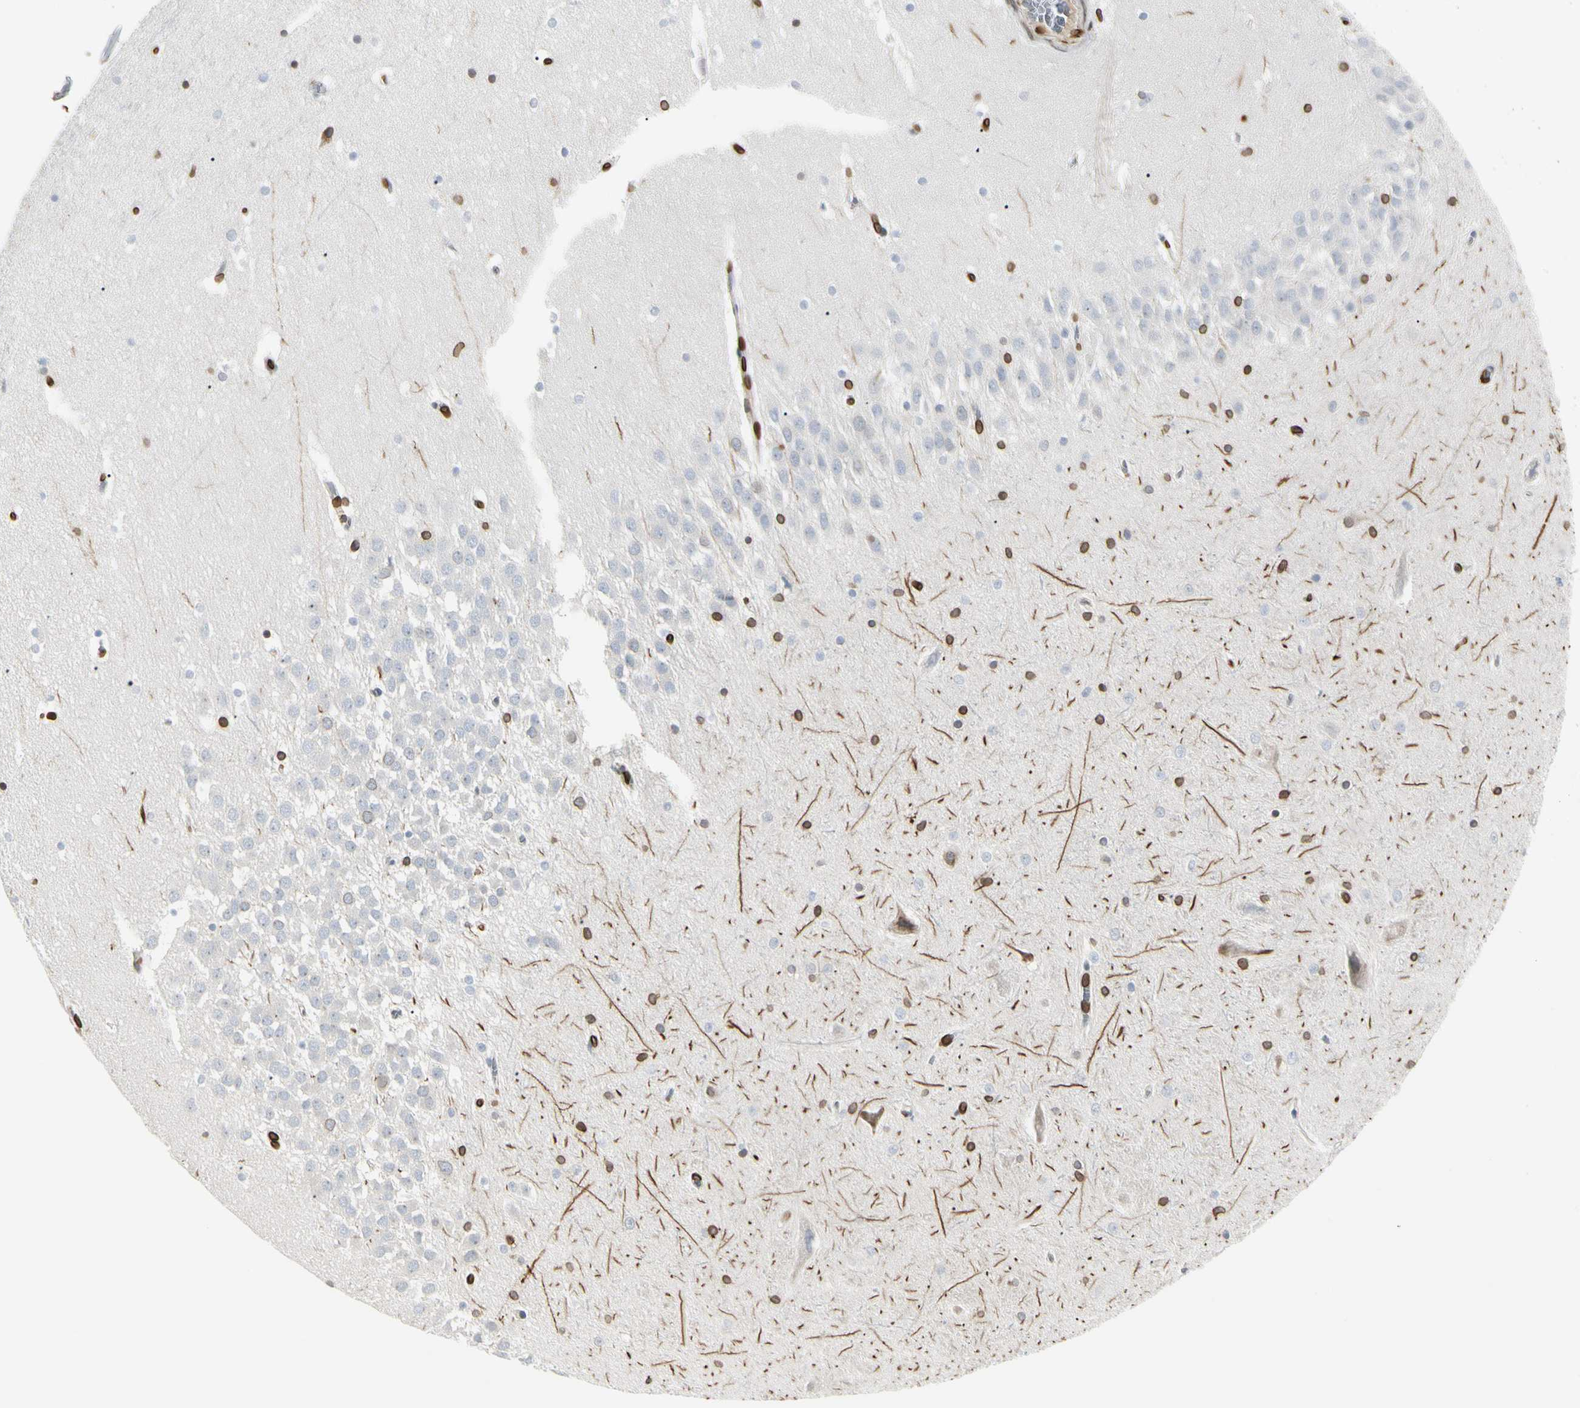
{"staining": {"intensity": "moderate", "quantity": "<25%", "location": "cytoplasmic/membranous,nuclear"}, "tissue": "hippocampus", "cell_type": "Glial cells", "image_type": "normal", "snomed": [{"axis": "morphology", "description": "Normal tissue, NOS"}, {"axis": "topography", "description": "Hippocampus"}], "caption": "Immunohistochemistry (IHC) image of benign hippocampus stained for a protein (brown), which exhibits low levels of moderate cytoplasmic/membranous,nuclear staining in about <25% of glial cells.", "gene": "TMPO", "patient": {"sex": "male", "age": 45}}